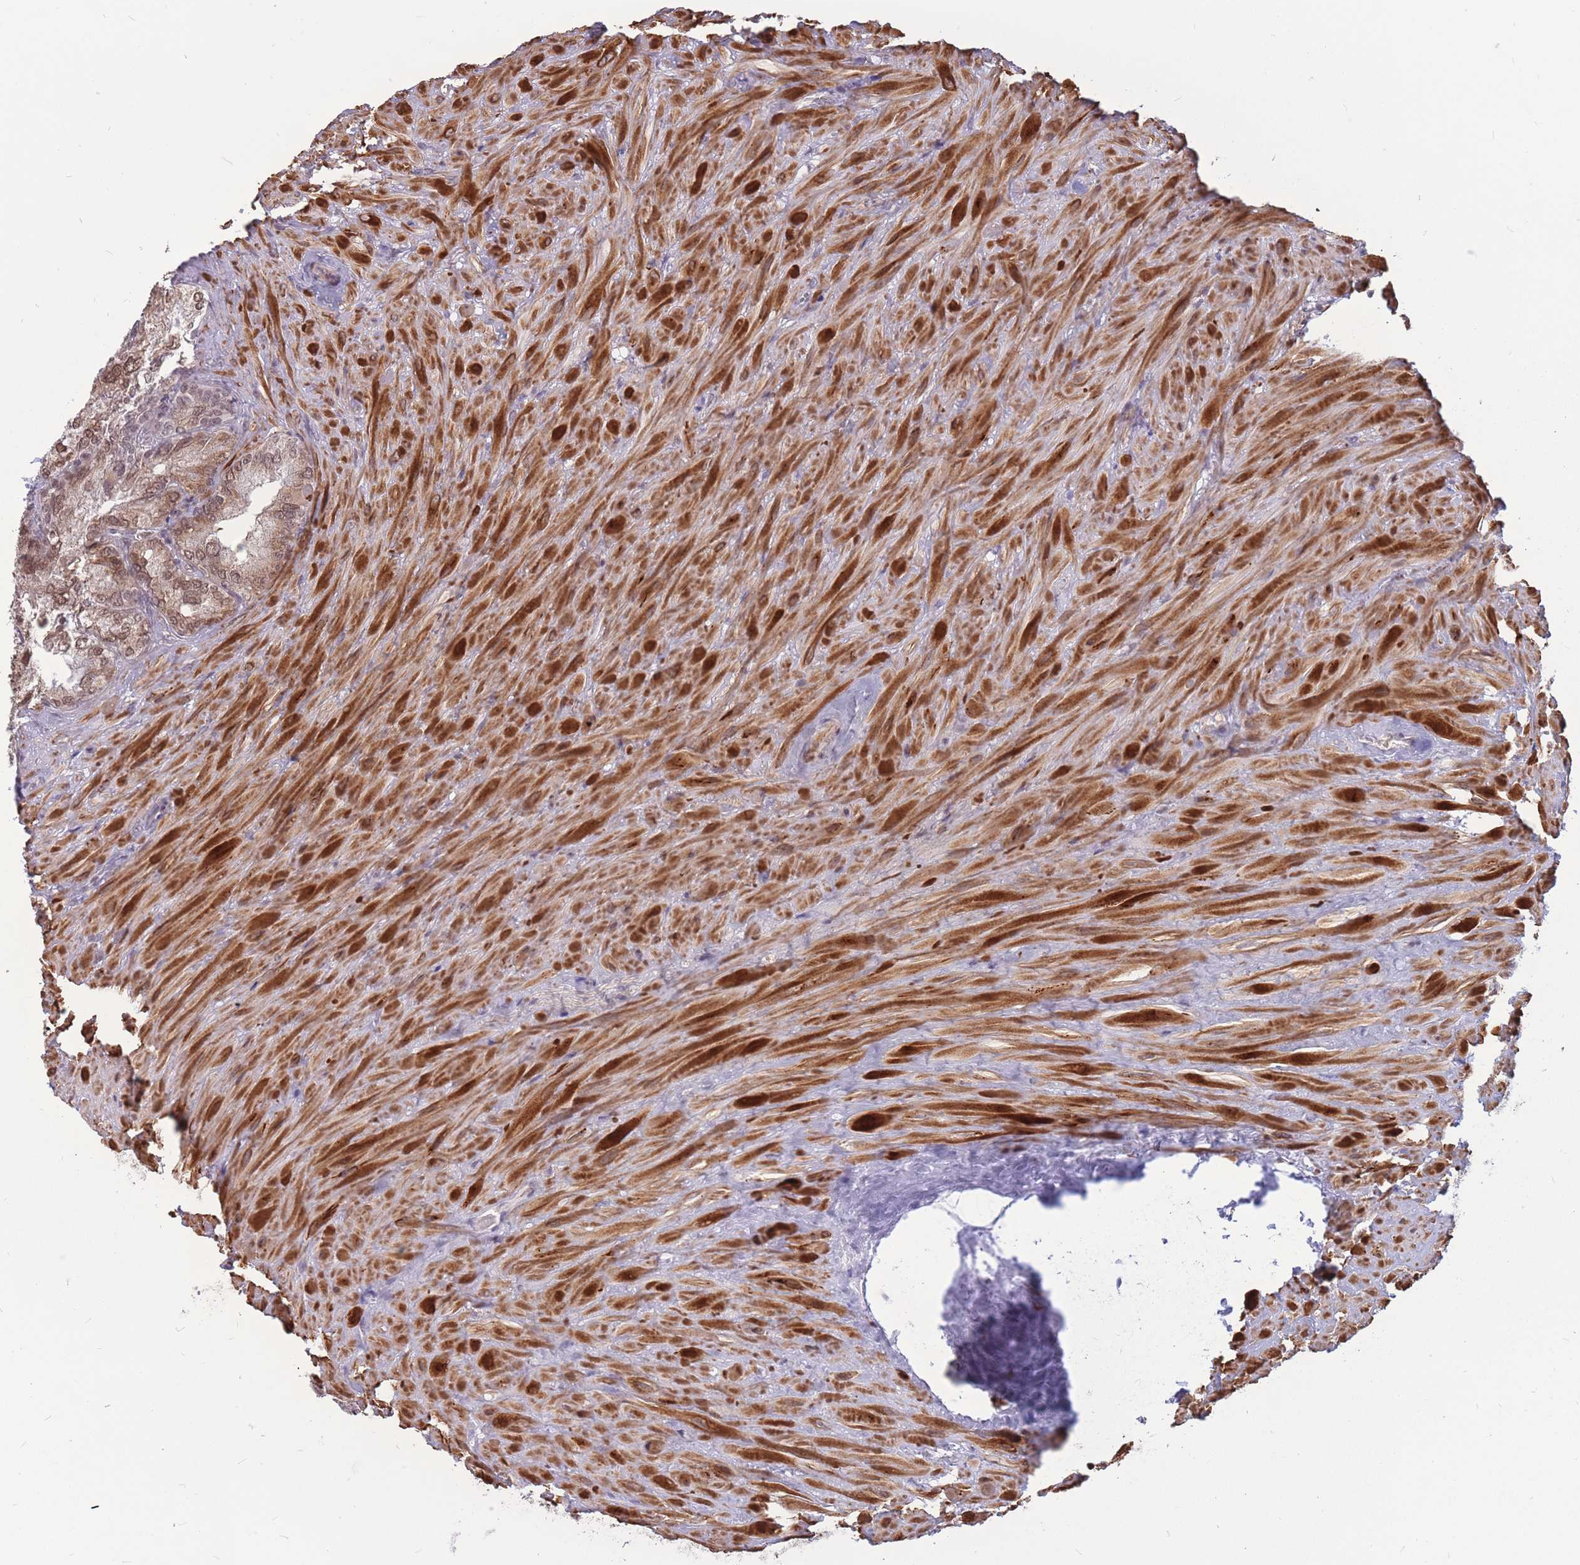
{"staining": {"intensity": "moderate", "quantity": "<25%", "location": "cytoplasmic/membranous,nuclear"}, "tissue": "seminal vesicle", "cell_type": "Glandular cells", "image_type": "normal", "snomed": [{"axis": "morphology", "description": "Normal tissue, NOS"}, {"axis": "topography", "description": "Seminal veicle"}], "caption": "Immunohistochemistry (IHC) image of unremarkable seminal vesicle stained for a protein (brown), which reveals low levels of moderate cytoplasmic/membranous,nuclear expression in approximately <25% of glandular cells.", "gene": "ADD2", "patient": {"sex": "male", "age": 62}}